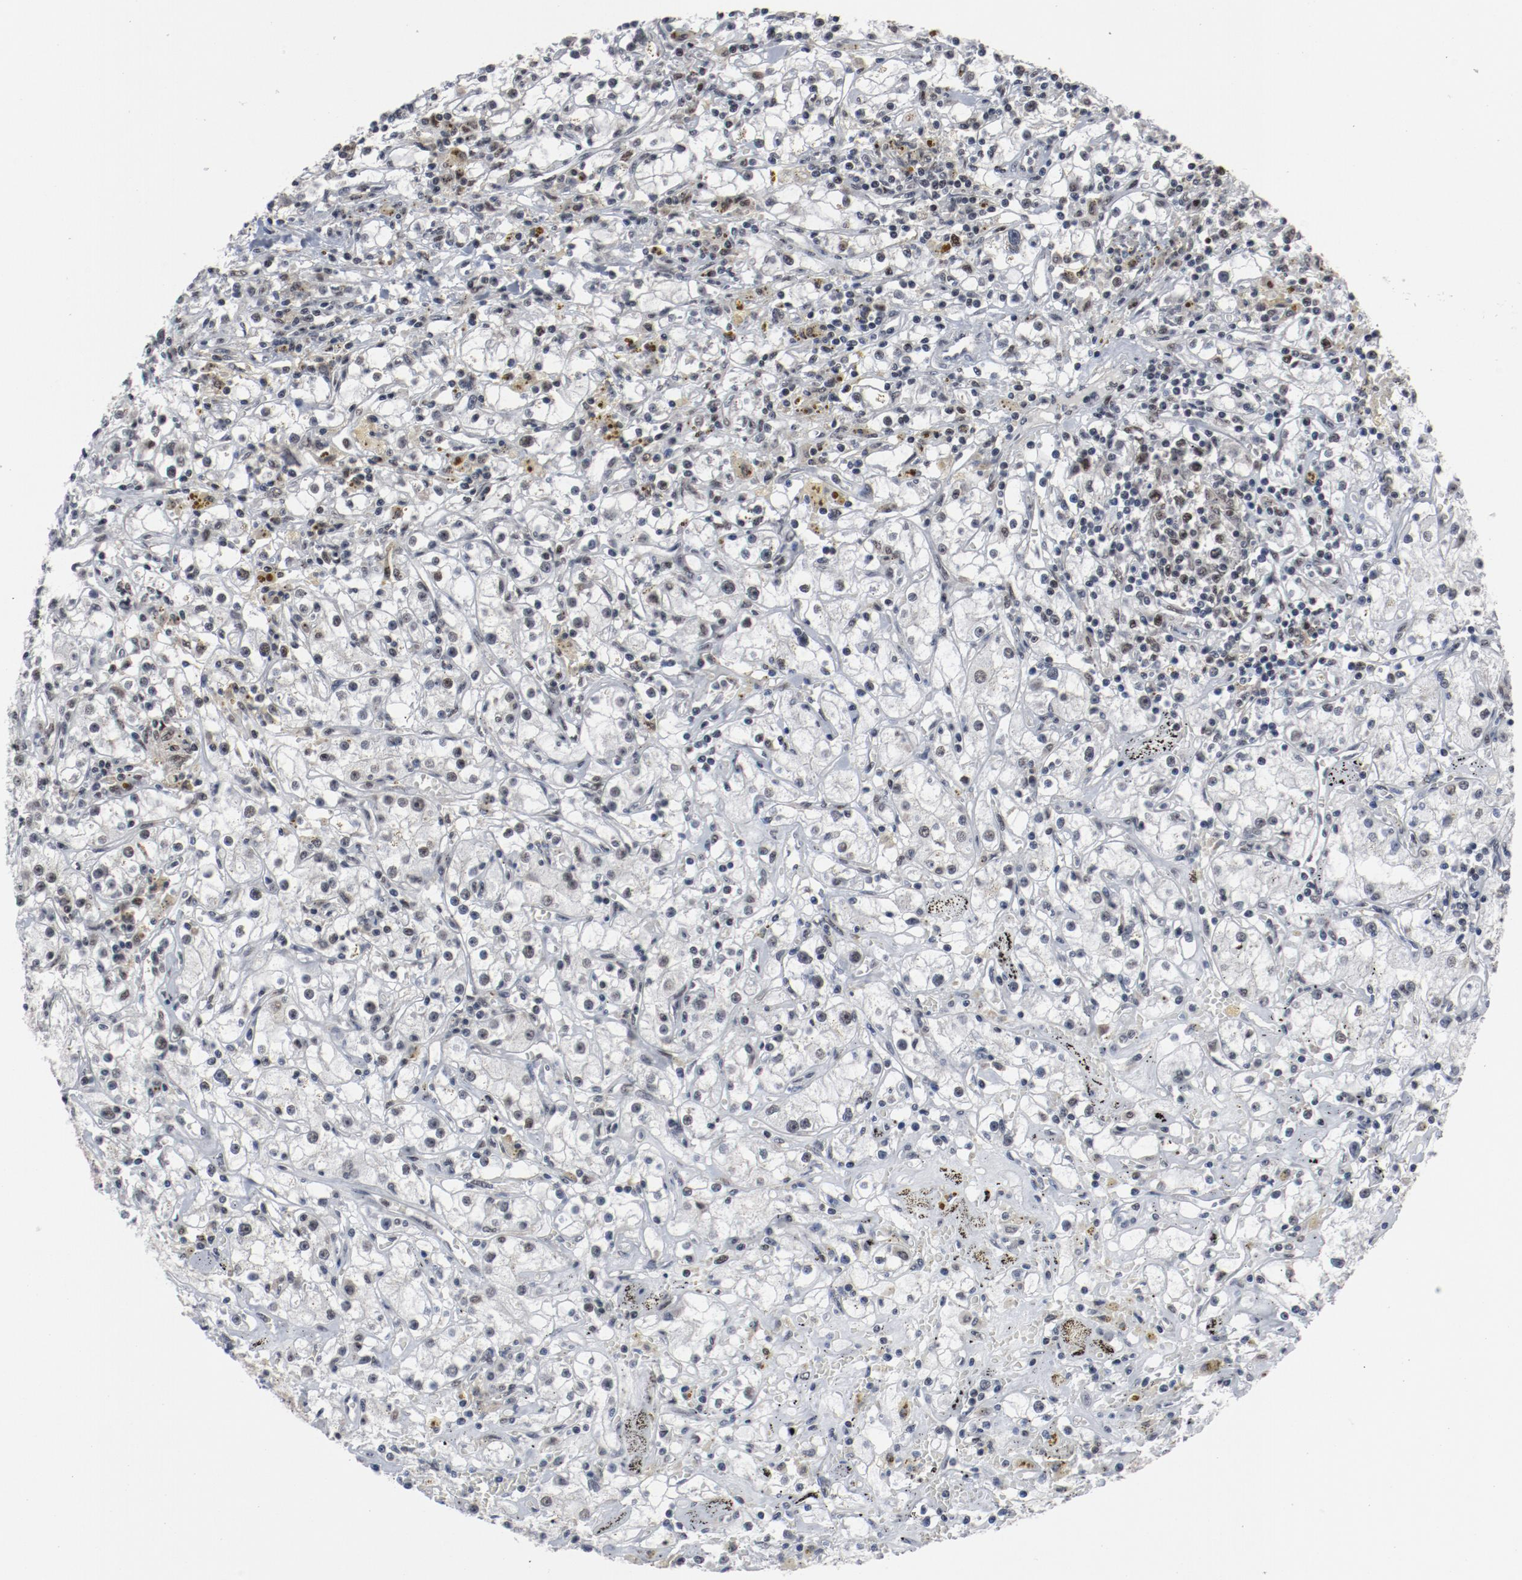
{"staining": {"intensity": "weak", "quantity": "25%-75%", "location": "nuclear"}, "tissue": "renal cancer", "cell_type": "Tumor cells", "image_type": "cancer", "snomed": [{"axis": "morphology", "description": "Adenocarcinoma, NOS"}, {"axis": "topography", "description": "Kidney"}], "caption": "Weak nuclear protein expression is identified in approximately 25%-75% of tumor cells in renal cancer.", "gene": "JMJD6", "patient": {"sex": "male", "age": 56}}